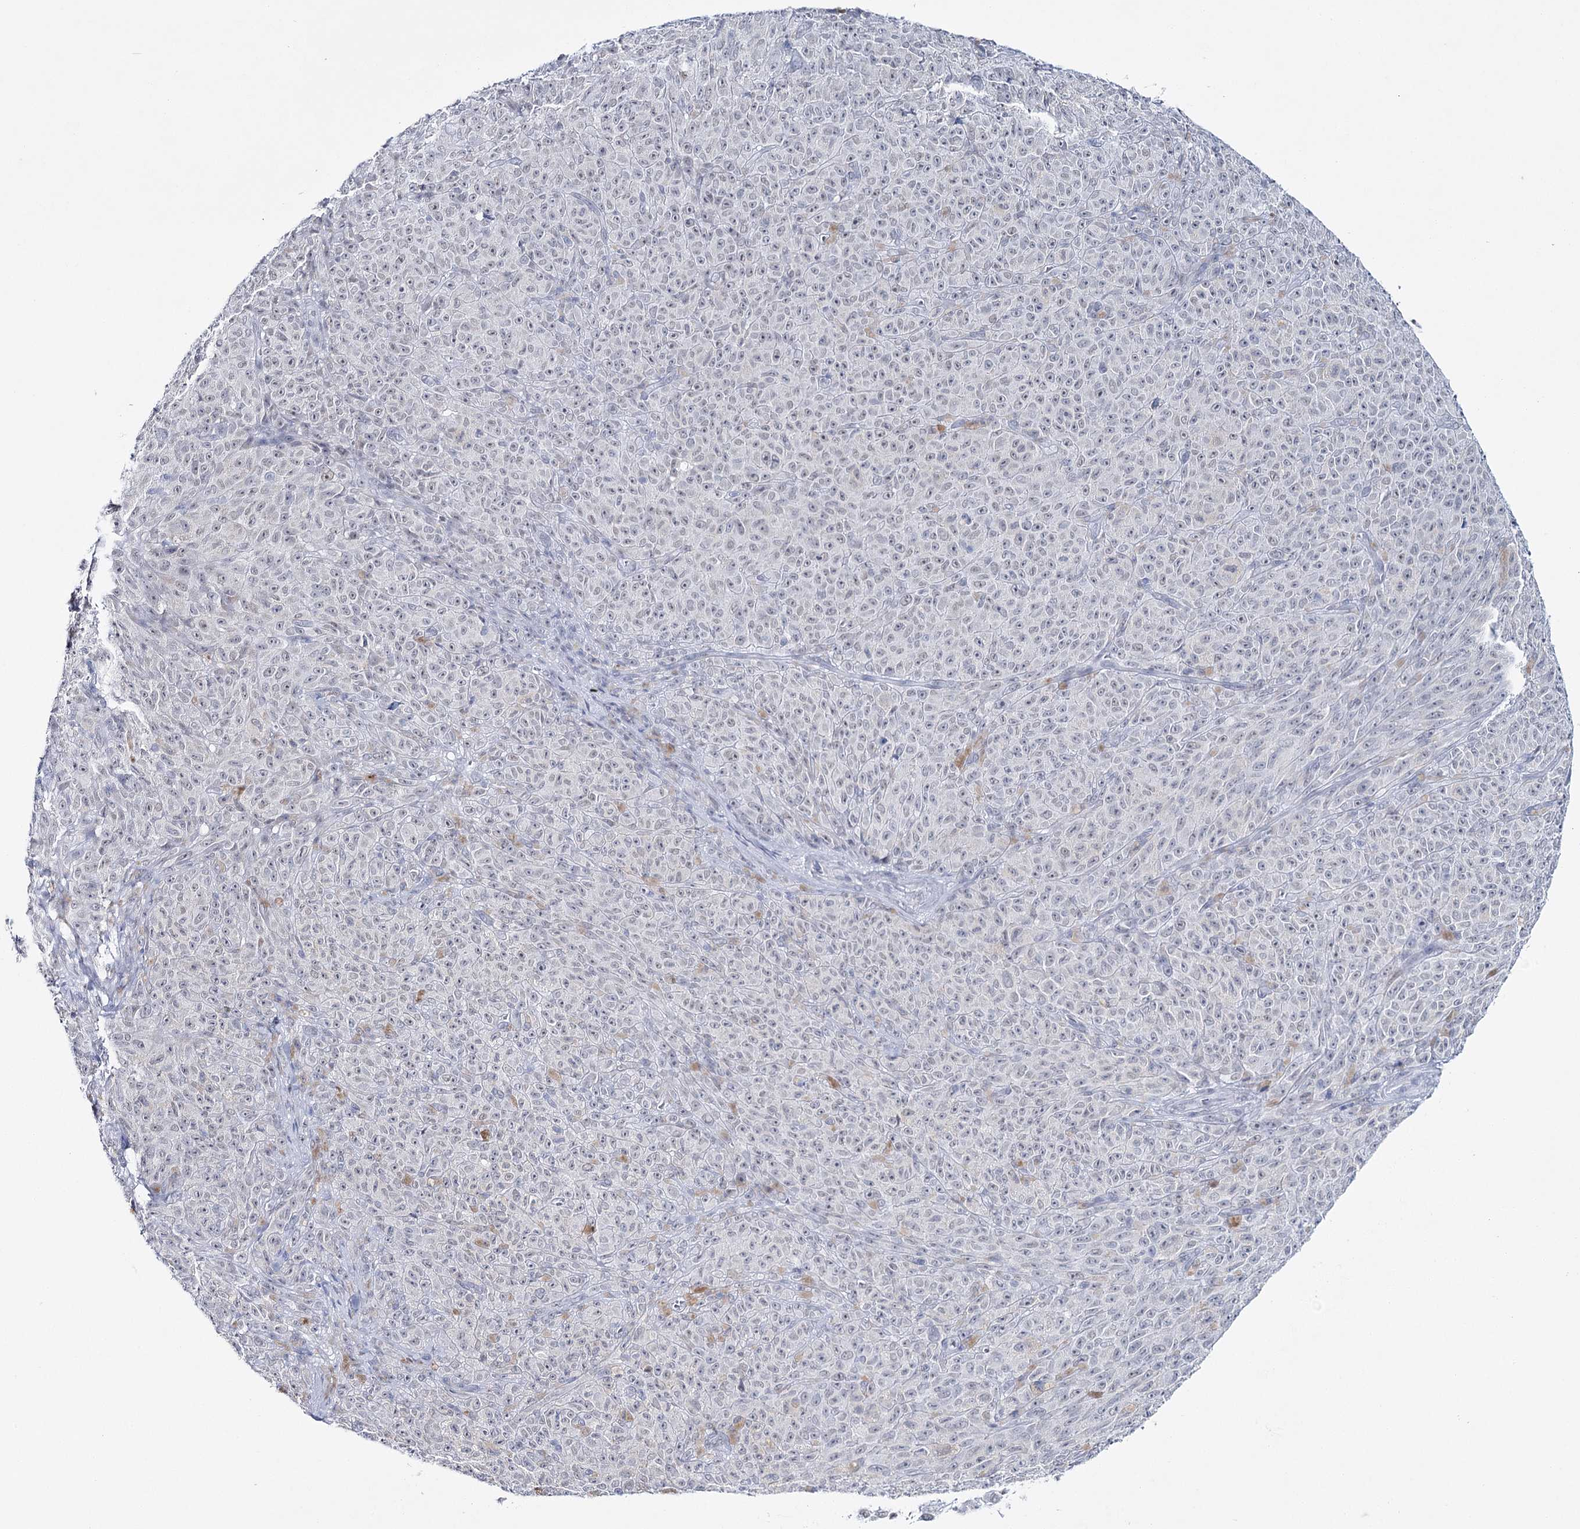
{"staining": {"intensity": "negative", "quantity": "none", "location": "none"}, "tissue": "melanoma", "cell_type": "Tumor cells", "image_type": "cancer", "snomed": [{"axis": "morphology", "description": "Malignant melanoma, NOS"}, {"axis": "topography", "description": "Skin"}], "caption": "Tumor cells are negative for protein expression in human malignant melanoma.", "gene": "ZC3H8", "patient": {"sex": "female", "age": 82}}